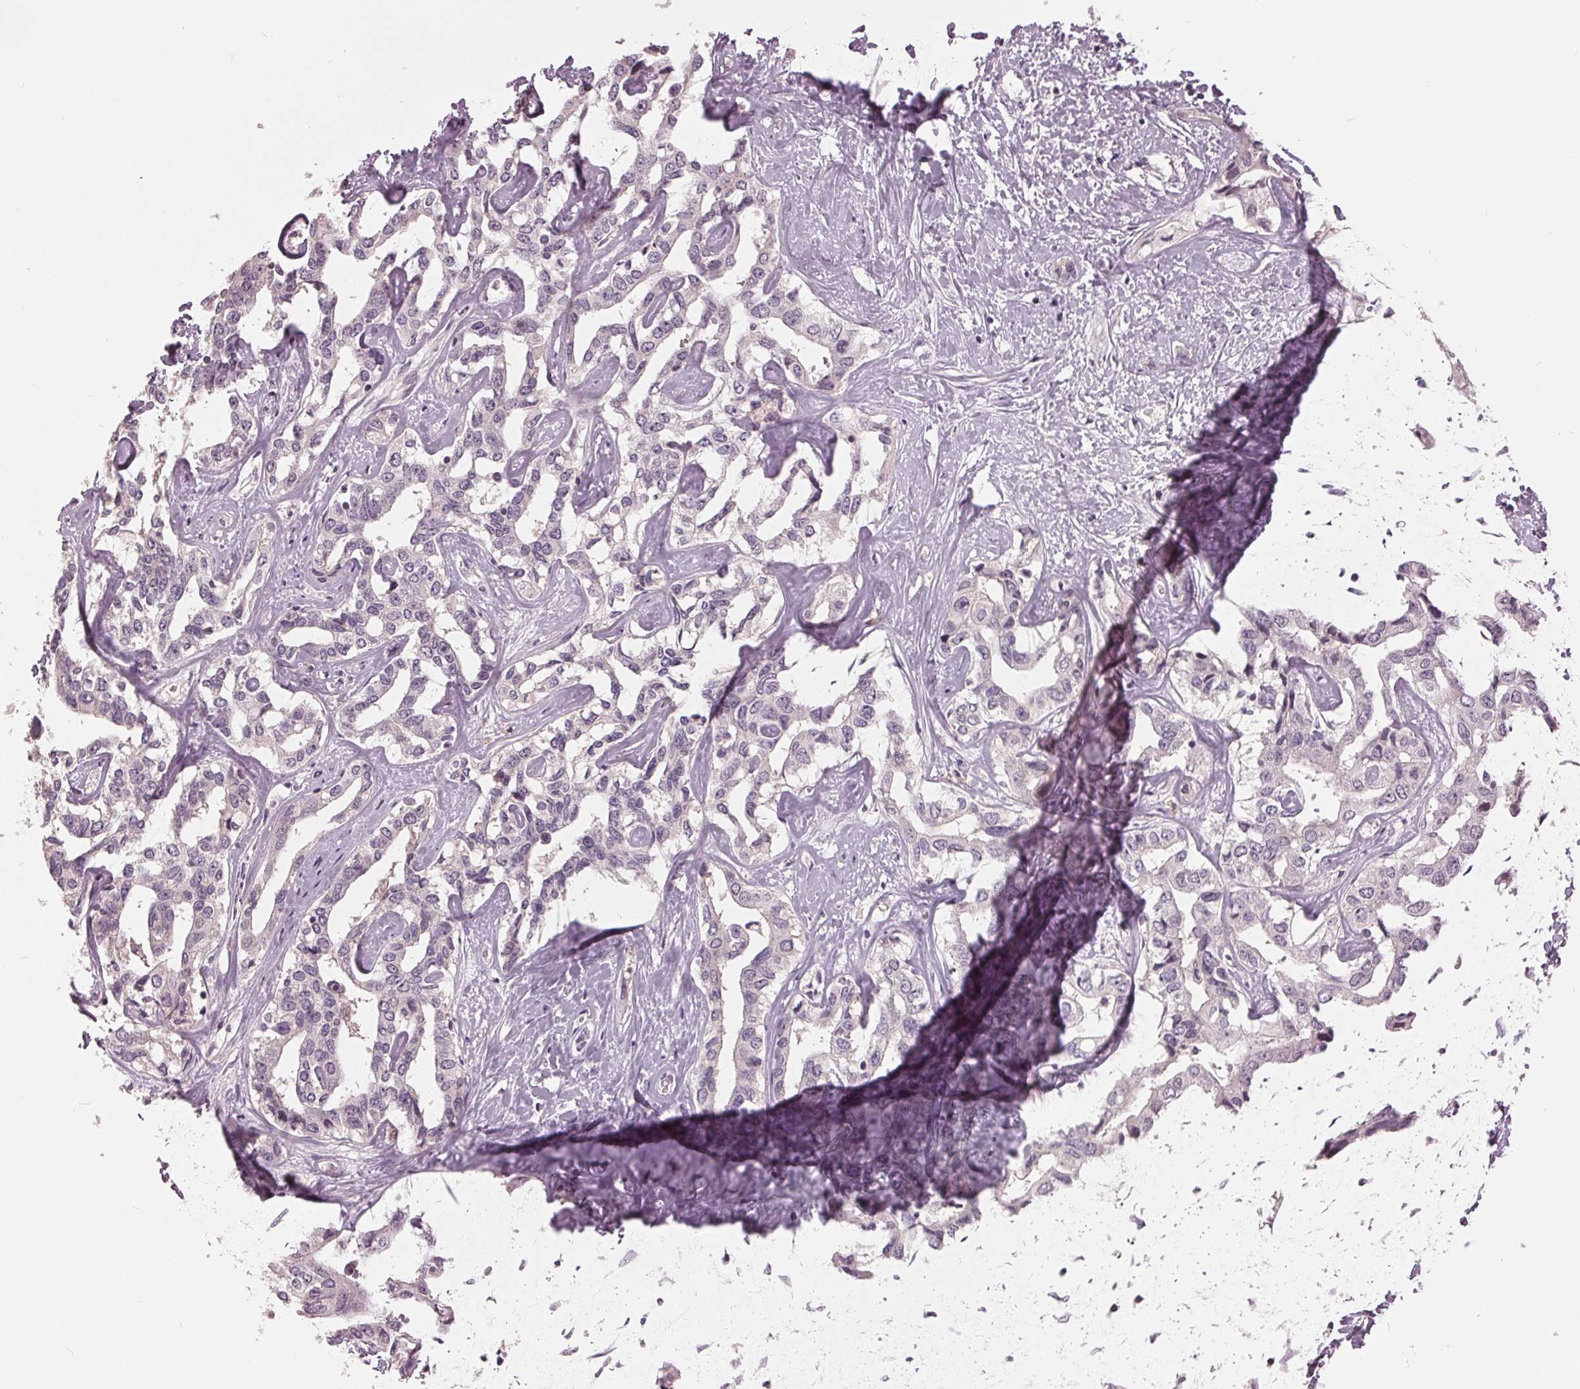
{"staining": {"intensity": "negative", "quantity": "none", "location": "none"}, "tissue": "liver cancer", "cell_type": "Tumor cells", "image_type": "cancer", "snomed": [{"axis": "morphology", "description": "Cholangiocarcinoma"}, {"axis": "topography", "description": "Liver"}], "caption": "High power microscopy histopathology image of an immunohistochemistry image of cholangiocarcinoma (liver), revealing no significant positivity in tumor cells. (DAB immunohistochemistry (IHC) with hematoxylin counter stain).", "gene": "SIGLEC6", "patient": {"sex": "male", "age": 59}}